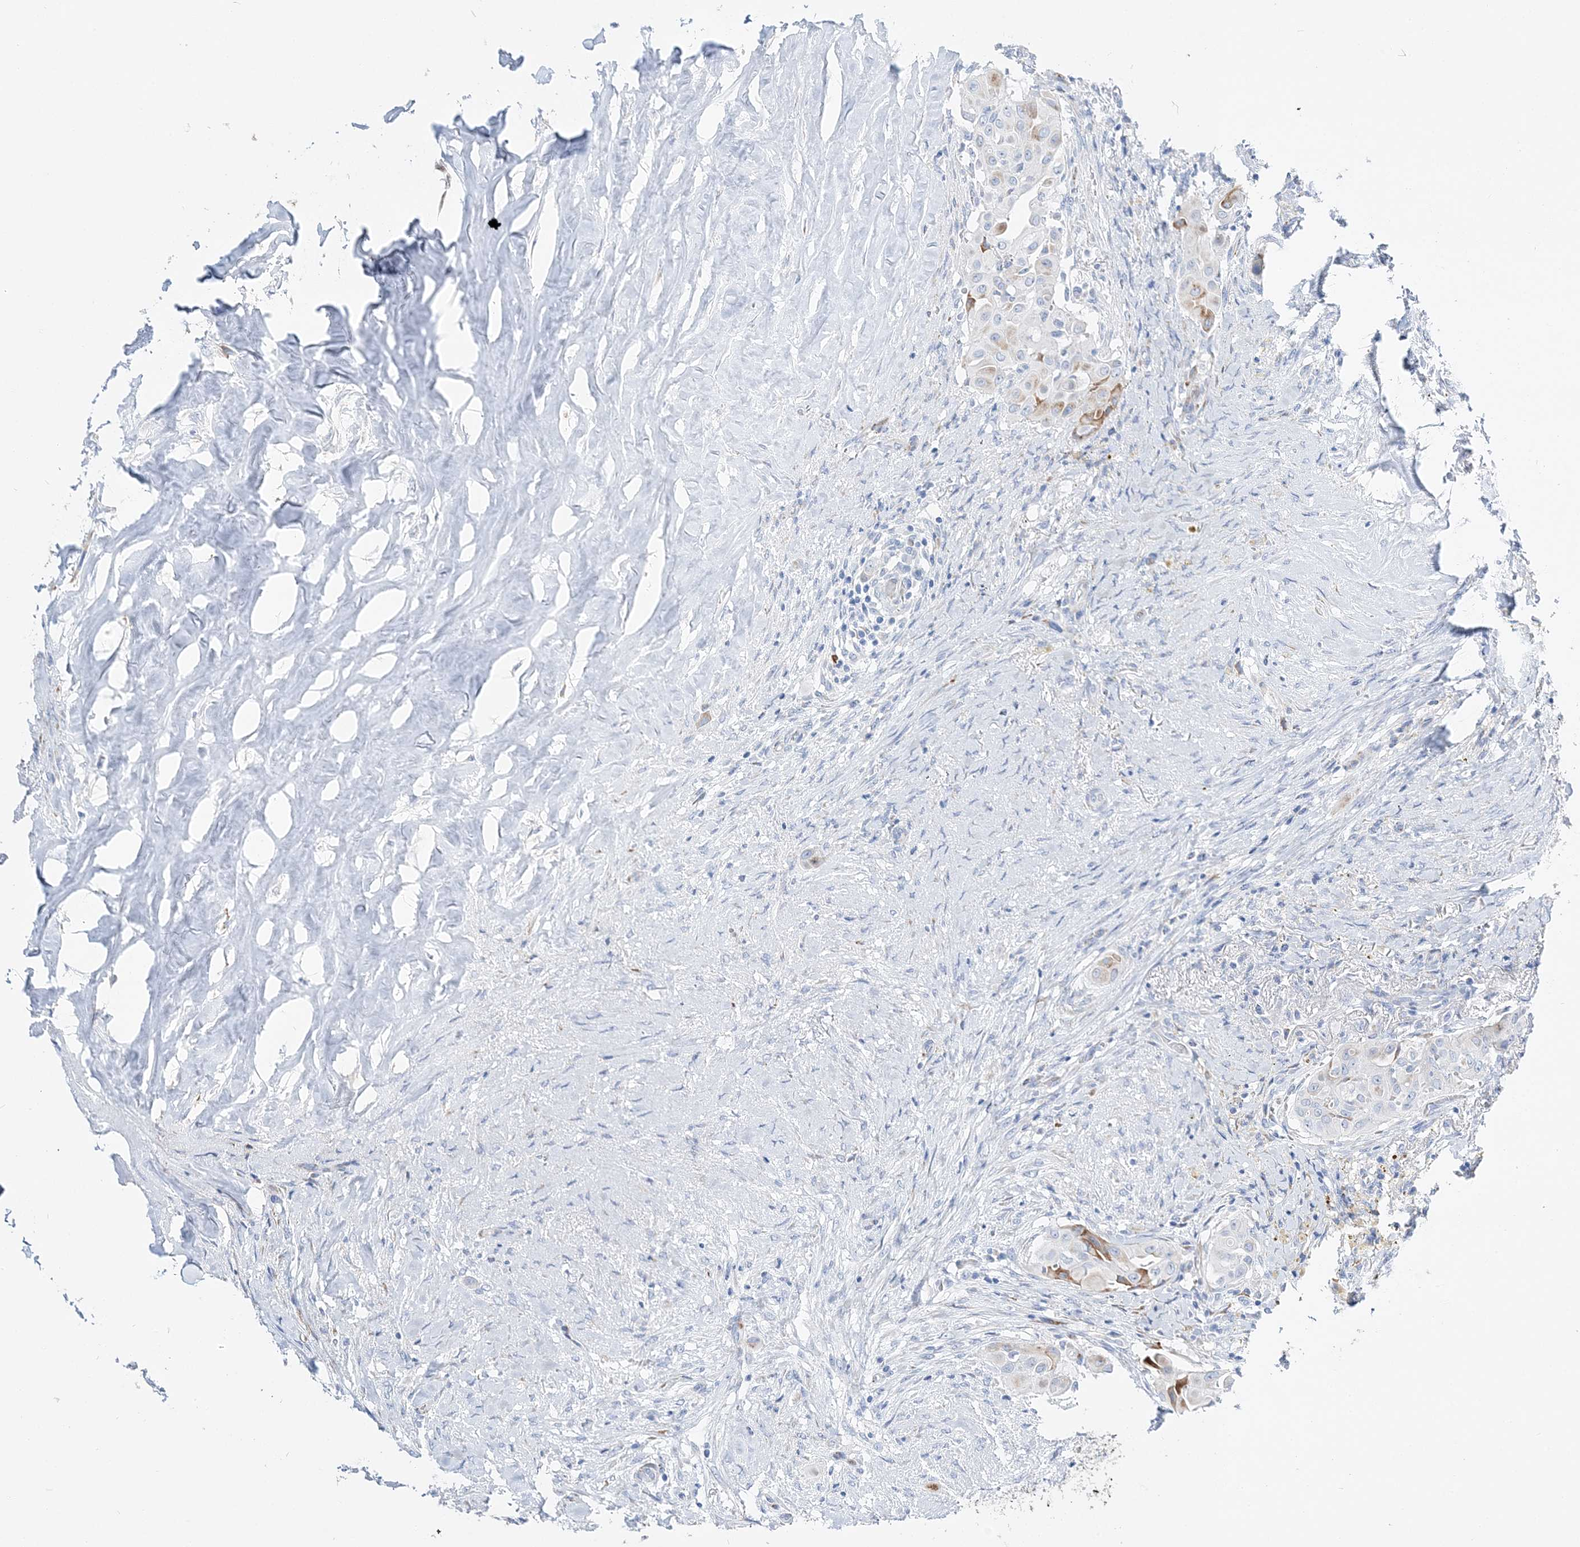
{"staining": {"intensity": "moderate", "quantity": "<25%", "location": "cytoplasmic/membranous"}, "tissue": "thyroid cancer", "cell_type": "Tumor cells", "image_type": "cancer", "snomed": [{"axis": "morphology", "description": "Papillary adenocarcinoma, NOS"}, {"axis": "topography", "description": "Thyroid gland"}], "caption": "Thyroid papillary adenocarcinoma stained for a protein shows moderate cytoplasmic/membranous positivity in tumor cells. Using DAB (brown) and hematoxylin (blue) stains, captured at high magnification using brightfield microscopy.", "gene": "TSPYL6", "patient": {"sex": "female", "age": 59}}